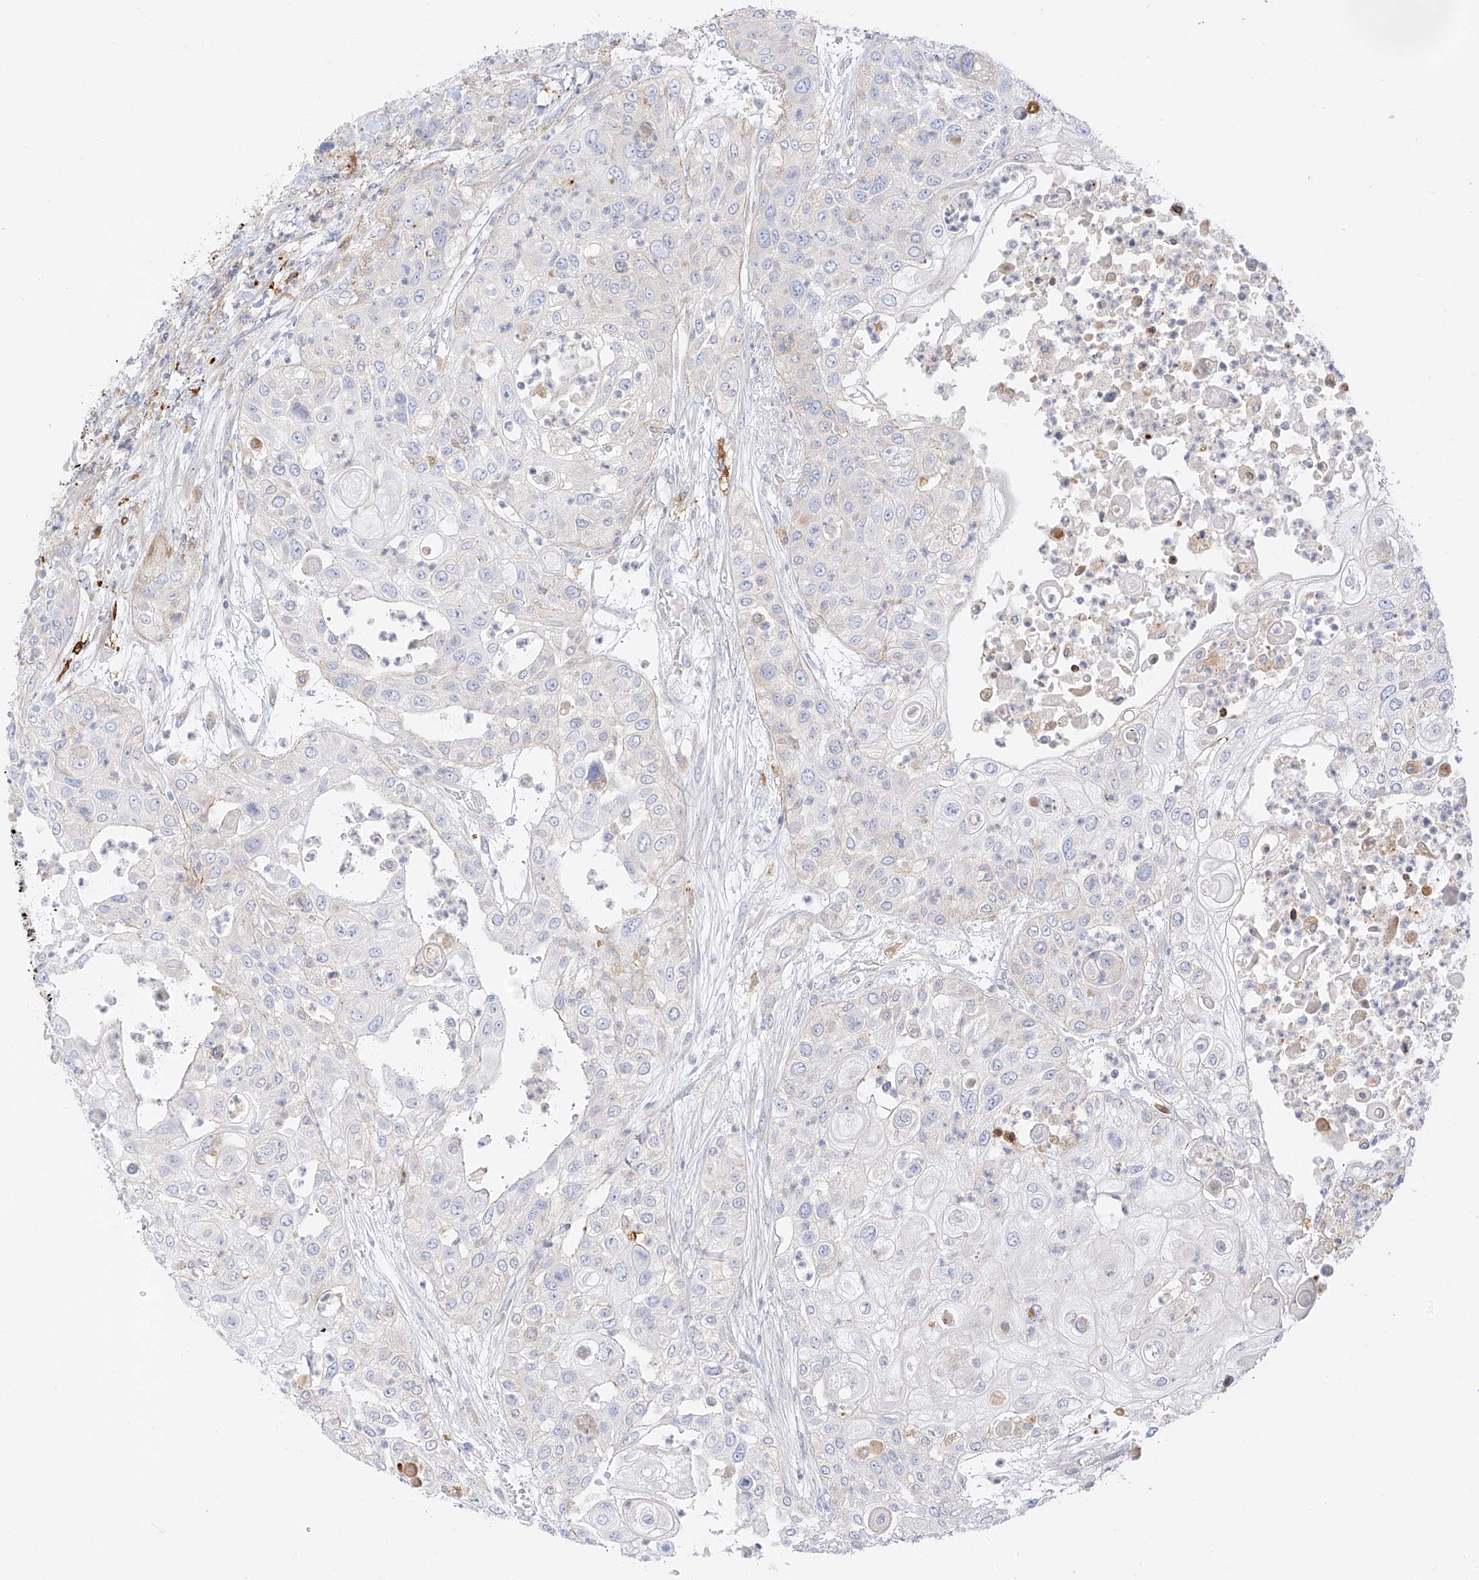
{"staining": {"intensity": "negative", "quantity": "none", "location": "none"}, "tissue": "urothelial cancer", "cell_type": "Tumor cells", "image_type": "cancer", "snomed": [{"axis": "morphology", "description": "Urothelial carcinoma, High grade"}, {"axis": "topography", "description": "Urinary bladder"}], "caption": "DAB (3,3'-diaminobenzidine) immunohistochemical staining of human urothelial cancer reveals no significant positivity in tumor cells. (DAB IHC visualized using brightfield microscopy, high magnification).", "gene": "PCYOX1", "patient": {"sex": "female", "age": 79}}